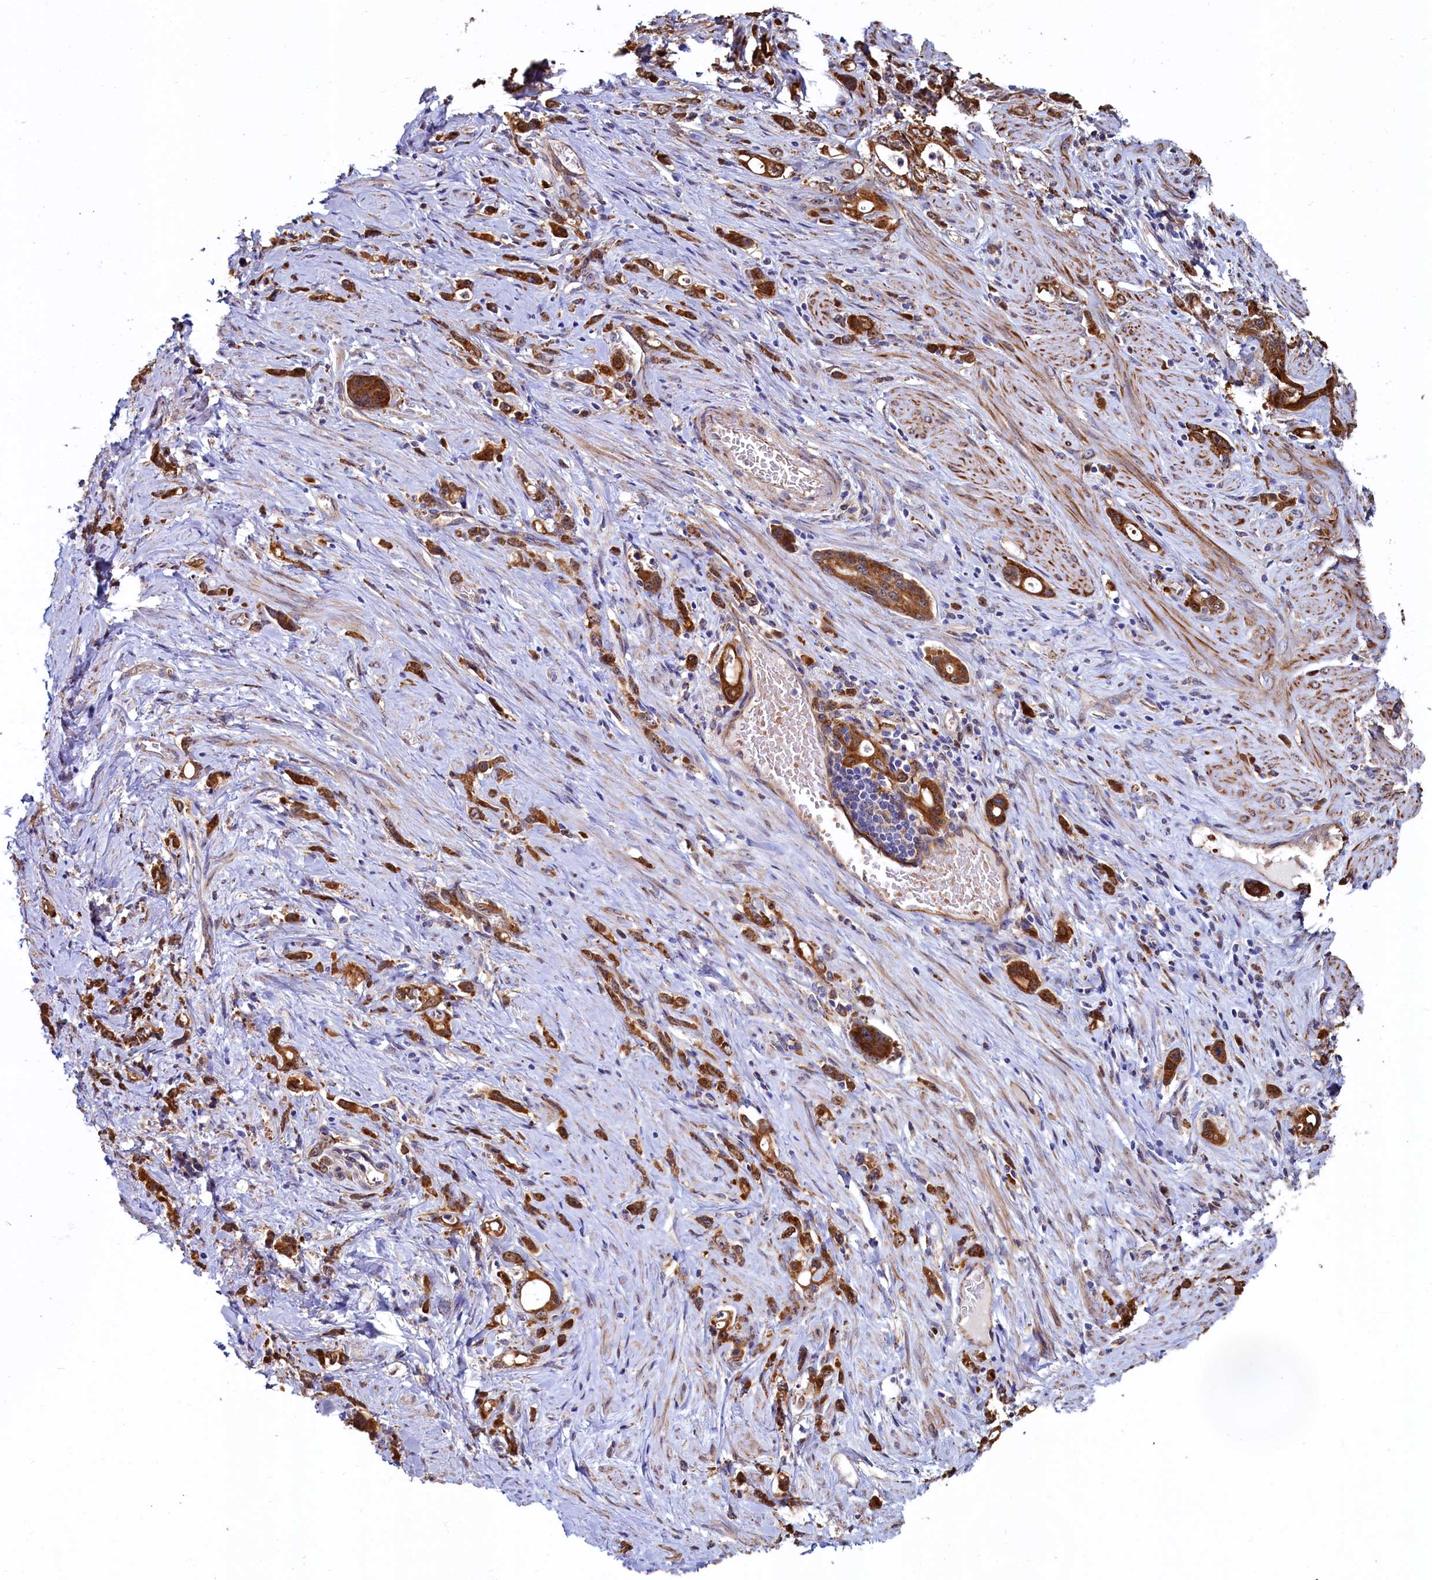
{"staining": {"intensity": "strong", "quantity": ">75%", "location": "cytoplasmic/membranous"}, "tissue": "stomach cancer", "cell_type": "Tumor cells", "image_type": "cancer", "snomed": [{"axis": "morphology", "description": "Adenocarcinoma, NOS"}, {"axis": "topography", "description": "Stomach, lower"}], "caption": "A histopathology image showing strong cytoplasmic/membranous positivity in approximately >75% of tumor cells in stomach adenocarcinoma, as visualized by brown immunohistochemical staining.", "gene": "ASTE1", "patient": {"sex": "female", "age": 43}}